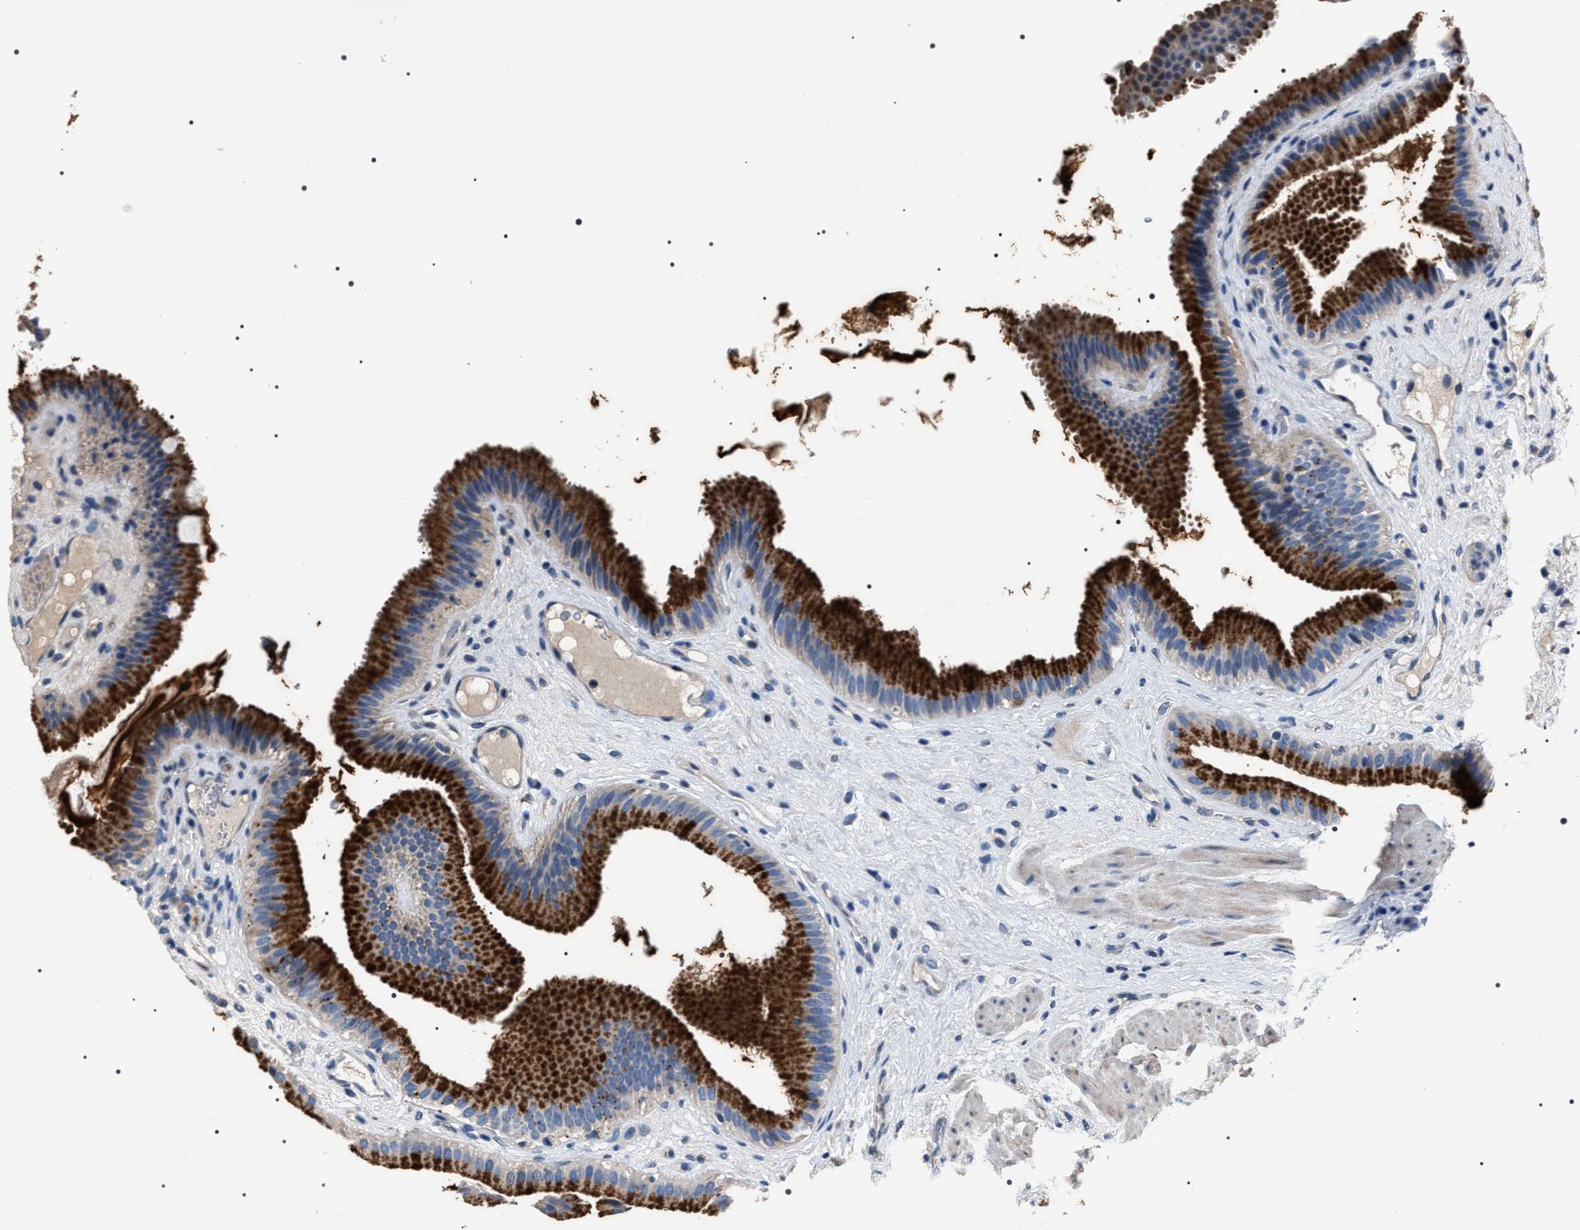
{"staining": {"intensity": "strong", "quantity": ">75%", "location": "cytoplasmic/membranous"}, "tissue": "gallbladder", "cell_type": "Glandular cells", "image_type": "normal", "snomed": [{"axis": "morphology", "description": "Normal tissue, NOS"}, {"axis": "topography", "description": "Gallbladder"}], "caption": "Immunohistochemical staining of unremarkable gallbladder demonstrates high levels of strong cytoplasmic/membranous positivity in approximately >75% of glandular cells.", "gene": "TRIM54", "patient": {"sex": "male", "age": 49}}